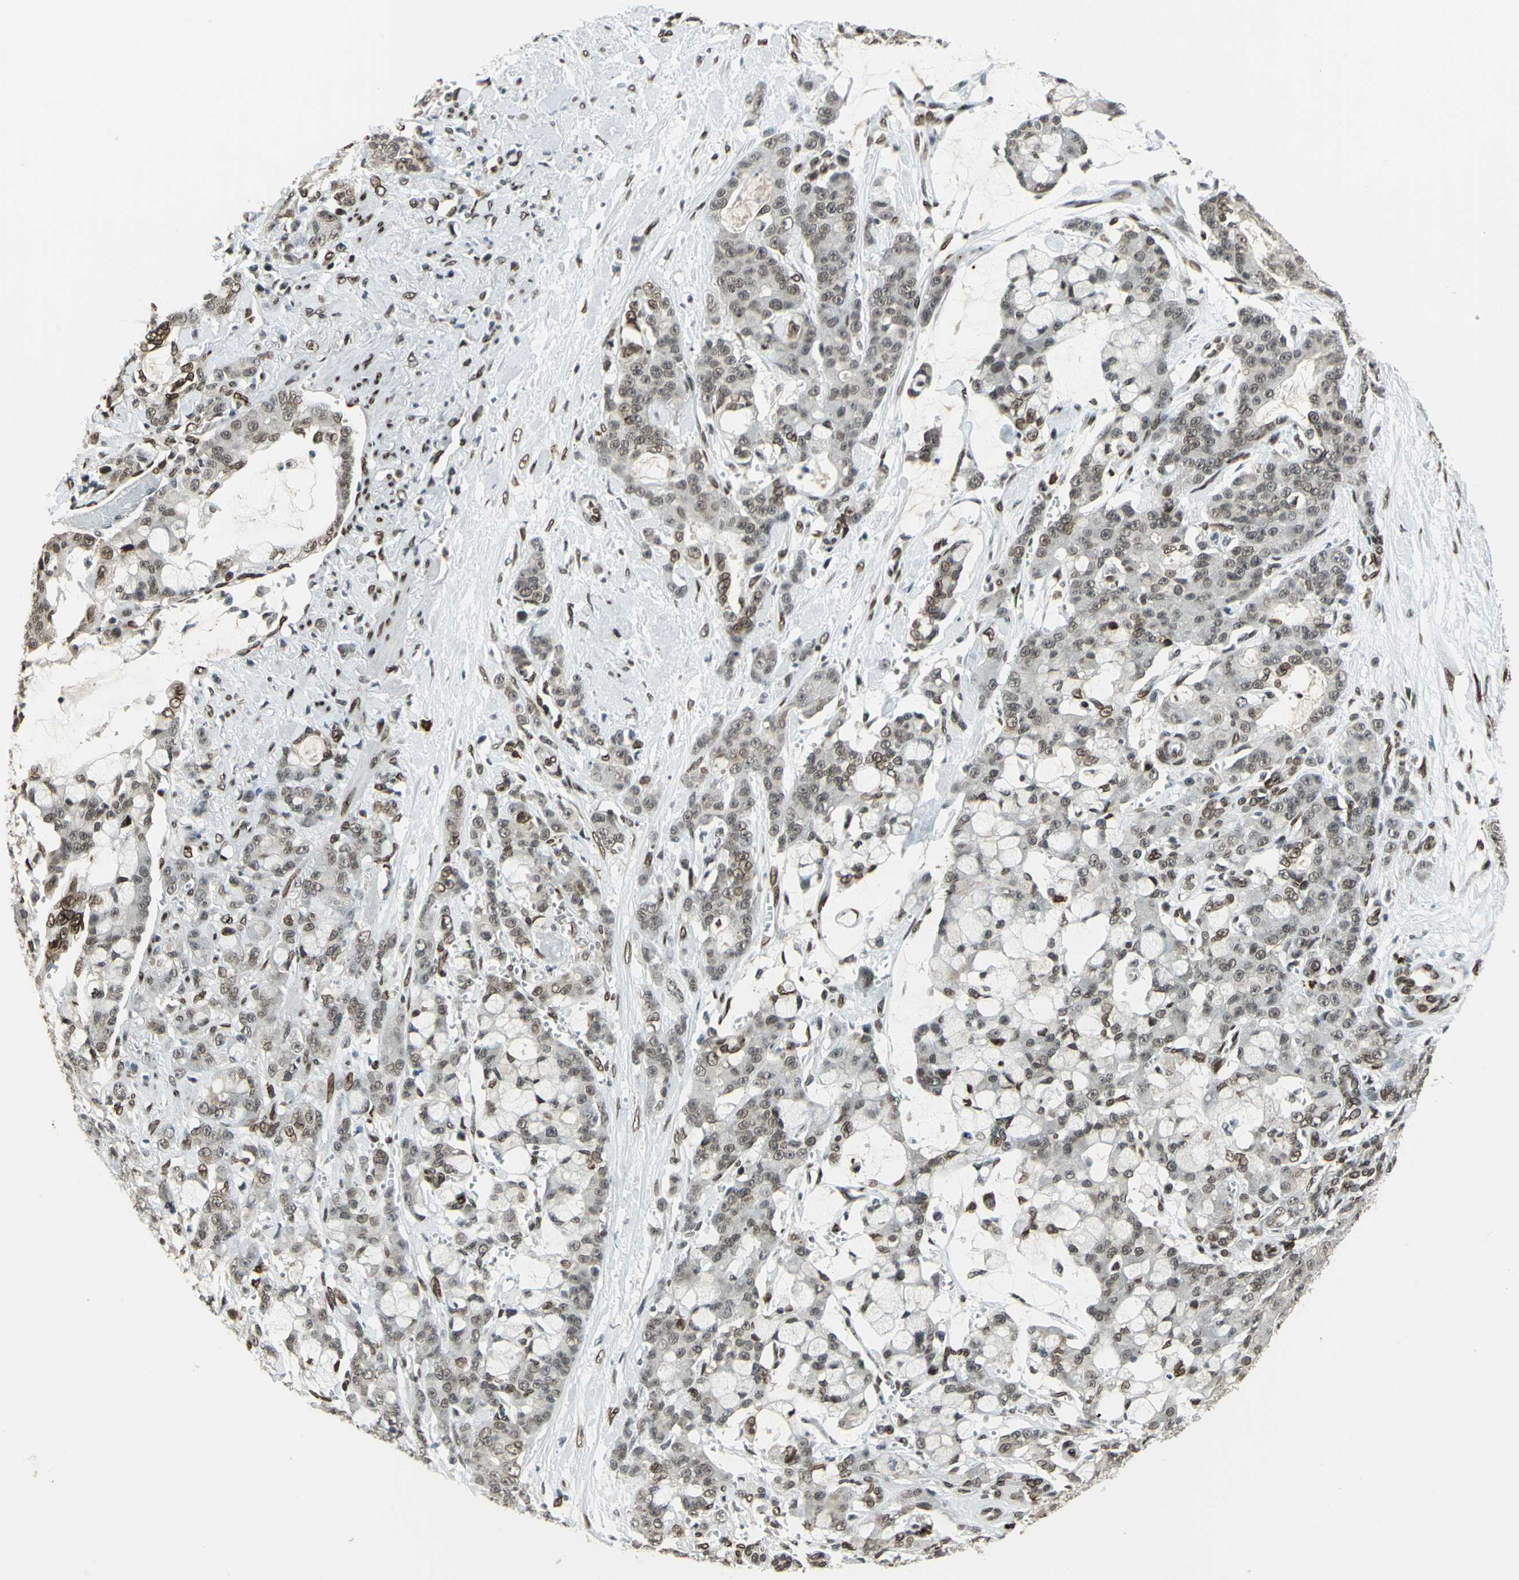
{"staining": {"intensity": "moderate", "quantity": ">75%", "location": "cytoplasmic/membranous,nuclear"}, "tissue": "pancreatic cancer", "cell_type": "Tumor cells", "image_type": "cancer", "snomed": [{"axis": "morphology", "description": "Adenocarcinoma, NOS"}, {"axis": "topography", "description": "Pancreas"}], "caption": "A medium amount of moderate cytoplasmic/membranous and nuclear staining is identified in about >75% of tumor cells in pancreatic cancer tissue.", "gene": "ISY1", "patient": {"sex": "female", "age": 73}}